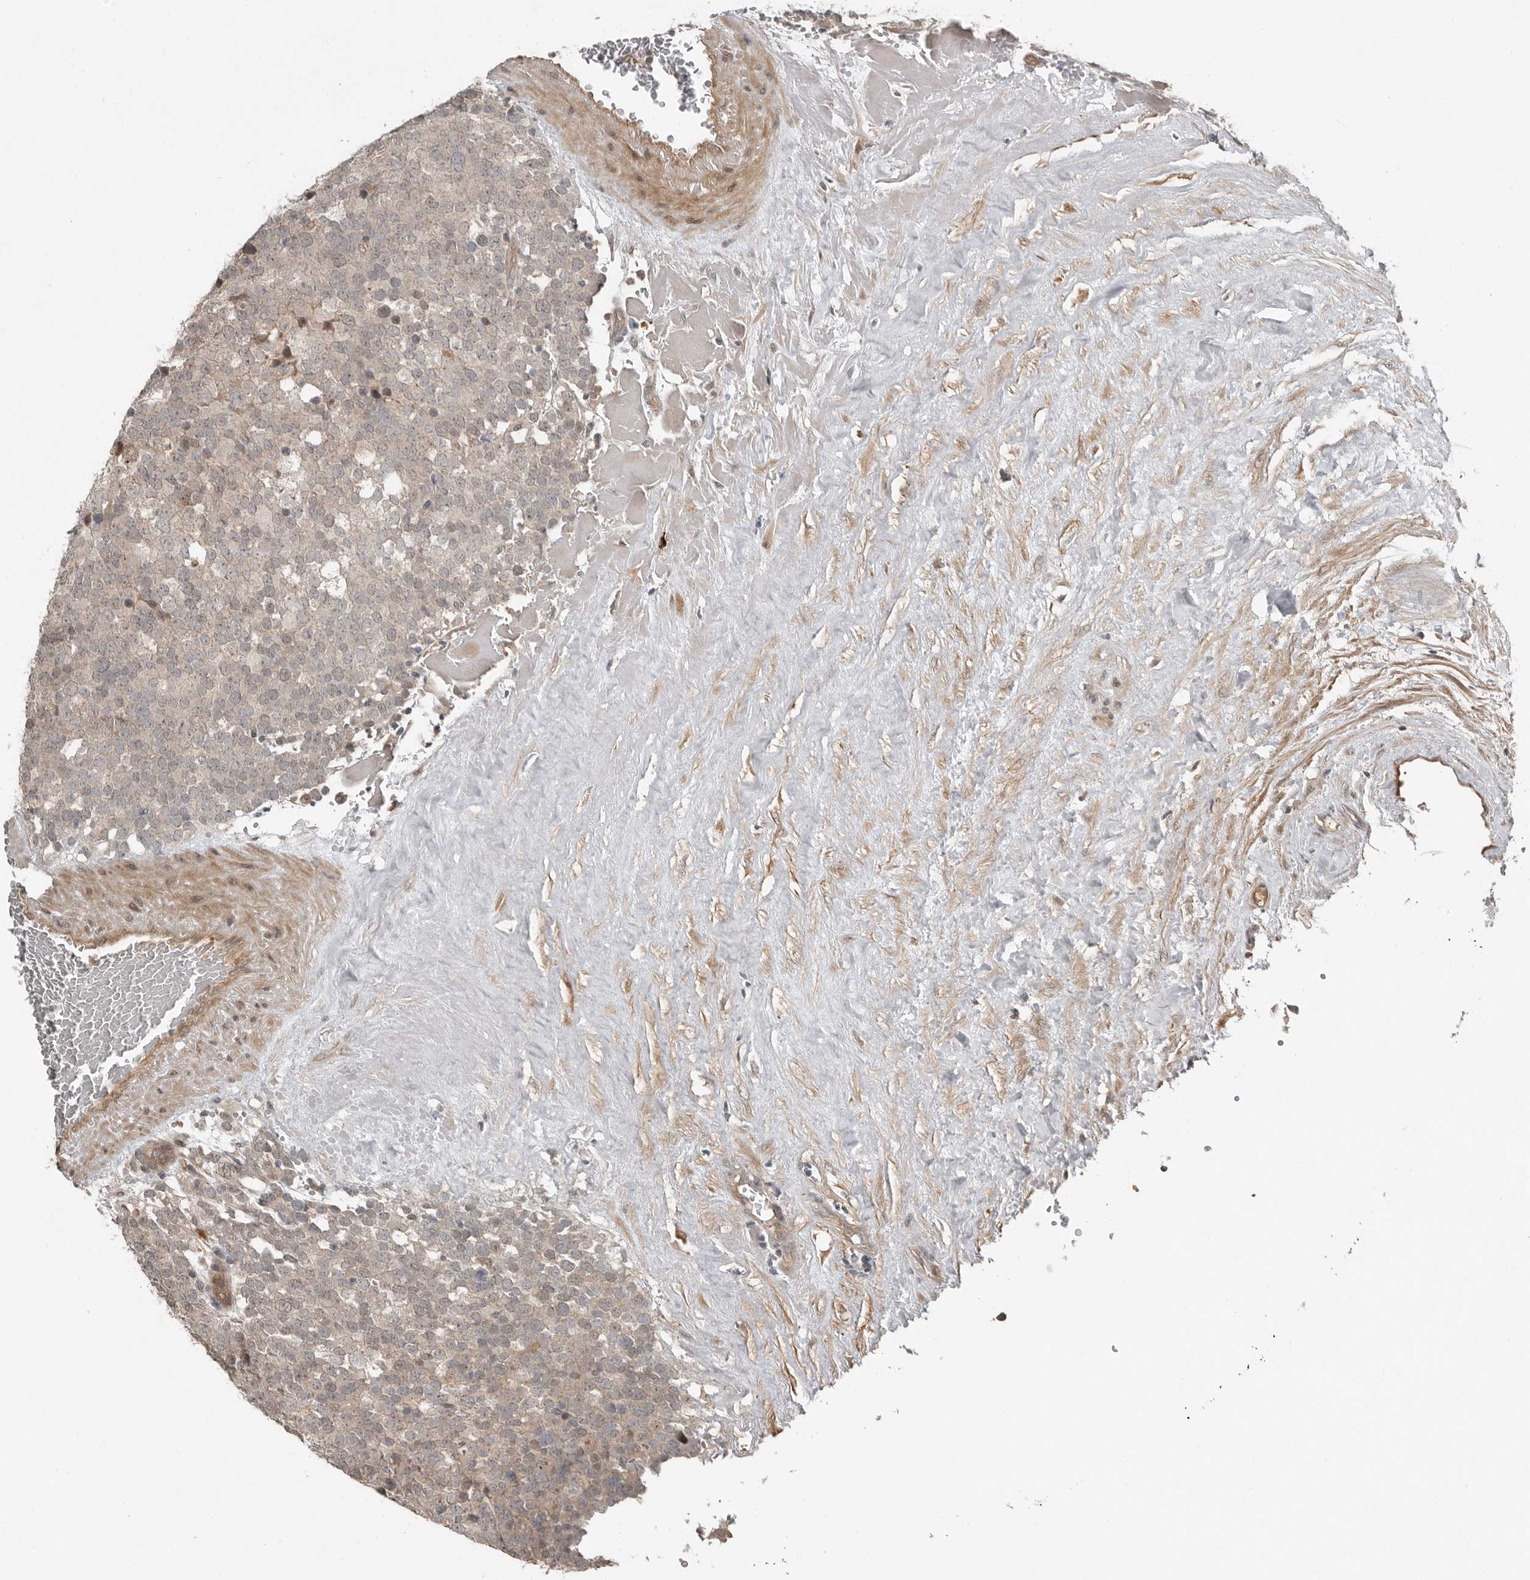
{"staining": {"intensity": "negative", "quantity": "none", "location": "none"}, "tissue": "testis cancer", "cell_type": "Tumor cells", "image_type": "cancer", "snomed": [{"axis": "morphology", "description": "Seminoma, NOS"}, {"axis": "topography", "description": "Testis"}], "caption": "DAB (3,3'-diaminobenzidine) immunohistochemical staining of human testis seminoma displays no significant positivity in tumor cells.", "gene": "TEAD3", "patient": {"sex": "male", "age": 71}}